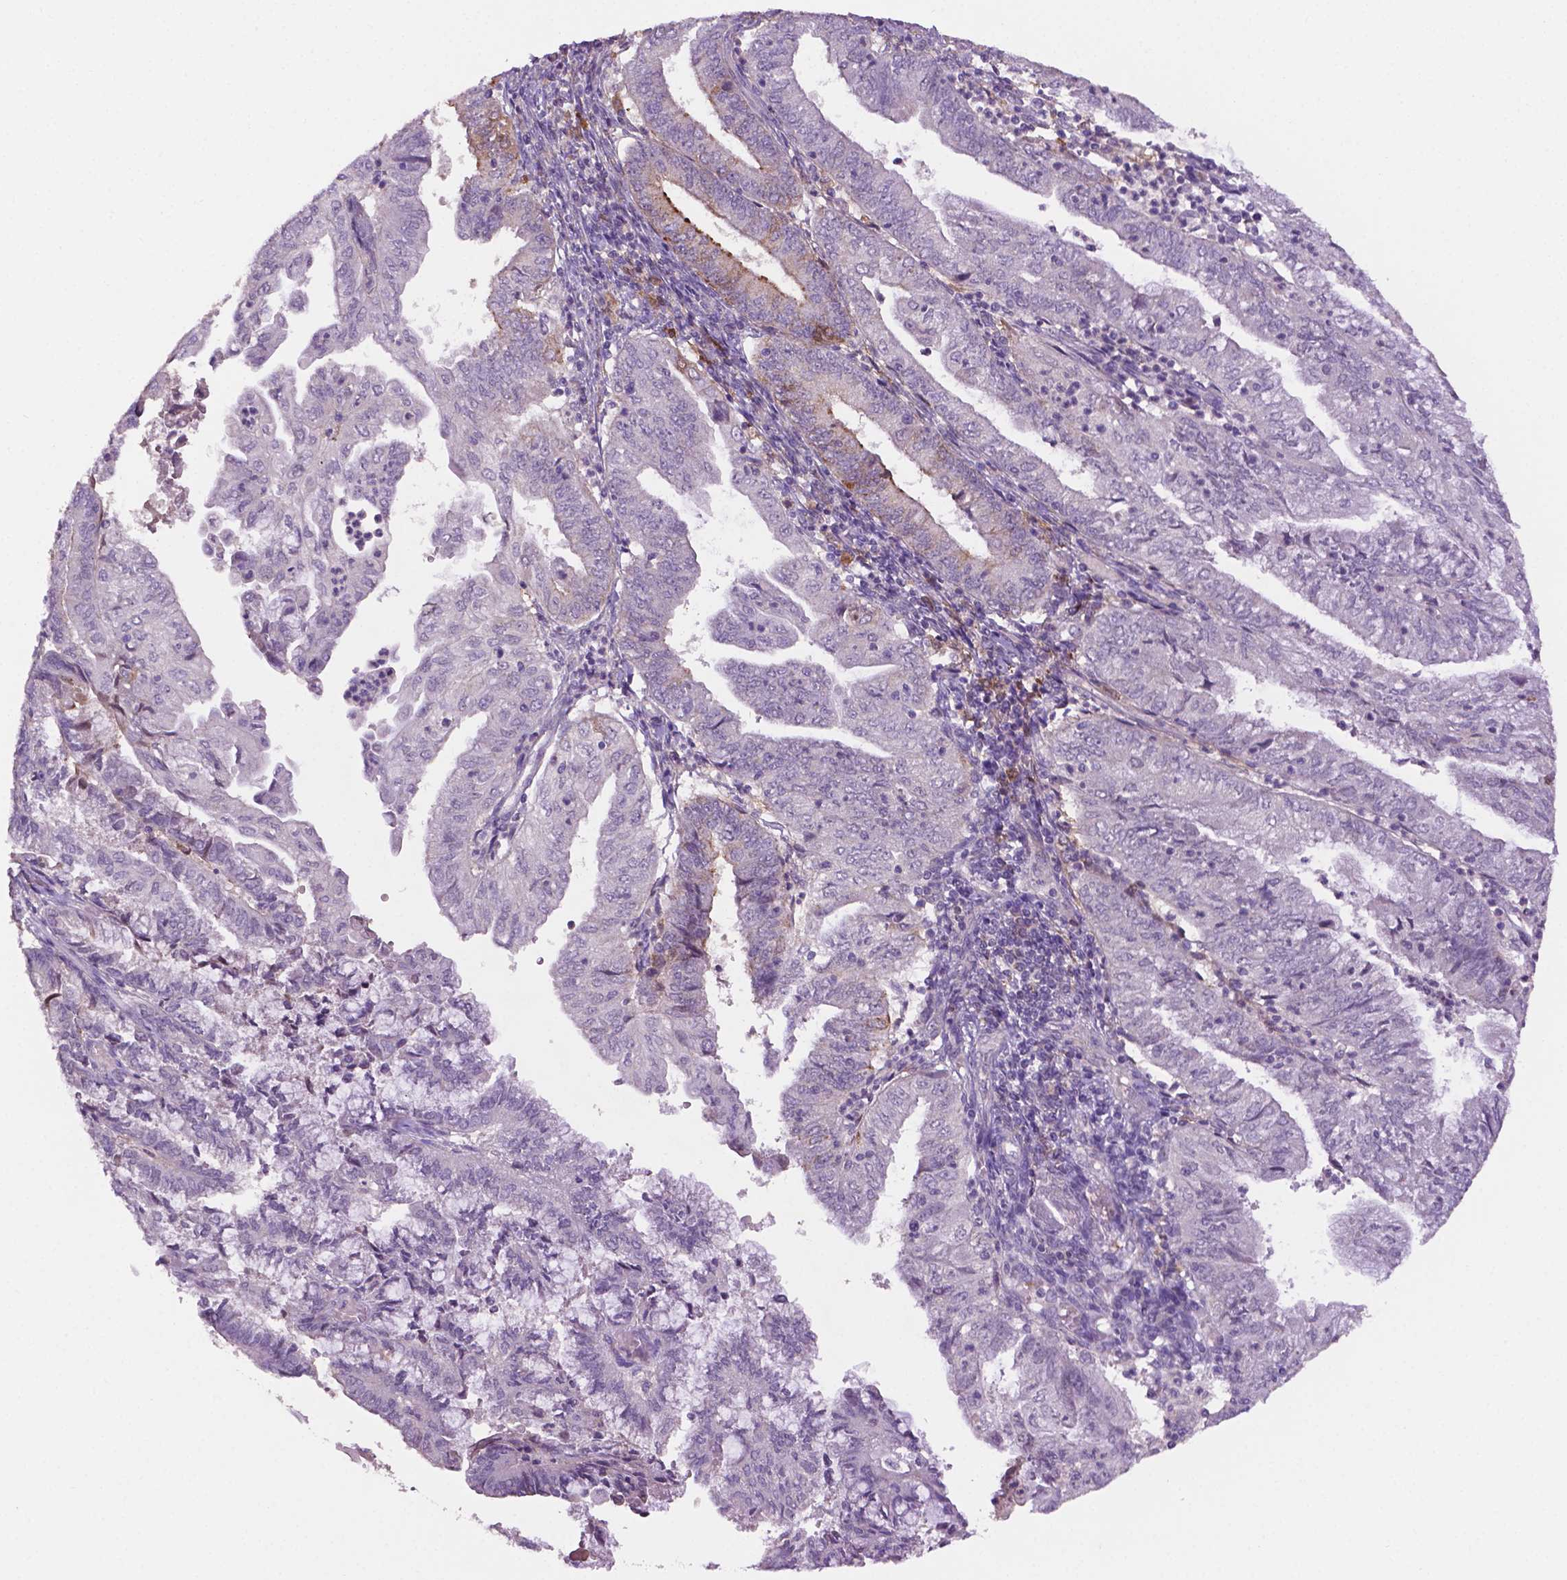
{"staining": {"intensity": "moderate", "quantity": "<25%", "location": "cytoplasmic/membranous"}, "tissue": "endometrial cancer", "cell_type": "Tumor cells", "image_type": "cancer", "snomed": [{"axis": "morphology", "description": "Adenocarcinoma, NOS"}, {"axis": "topography", "description": "Endometrium"}], "caption": "This histopathology image demonstrates endometrial cancer (adenocarcinoma) stained with immunohistochemistry to label a protein in brown. The cytoplasmic/membranous of tumor cells show moderate positivity for the protein. Nuclei are counter-stained blue.", "gene": "FBLN1", "patient": {"sex": "female", "age": 55}}